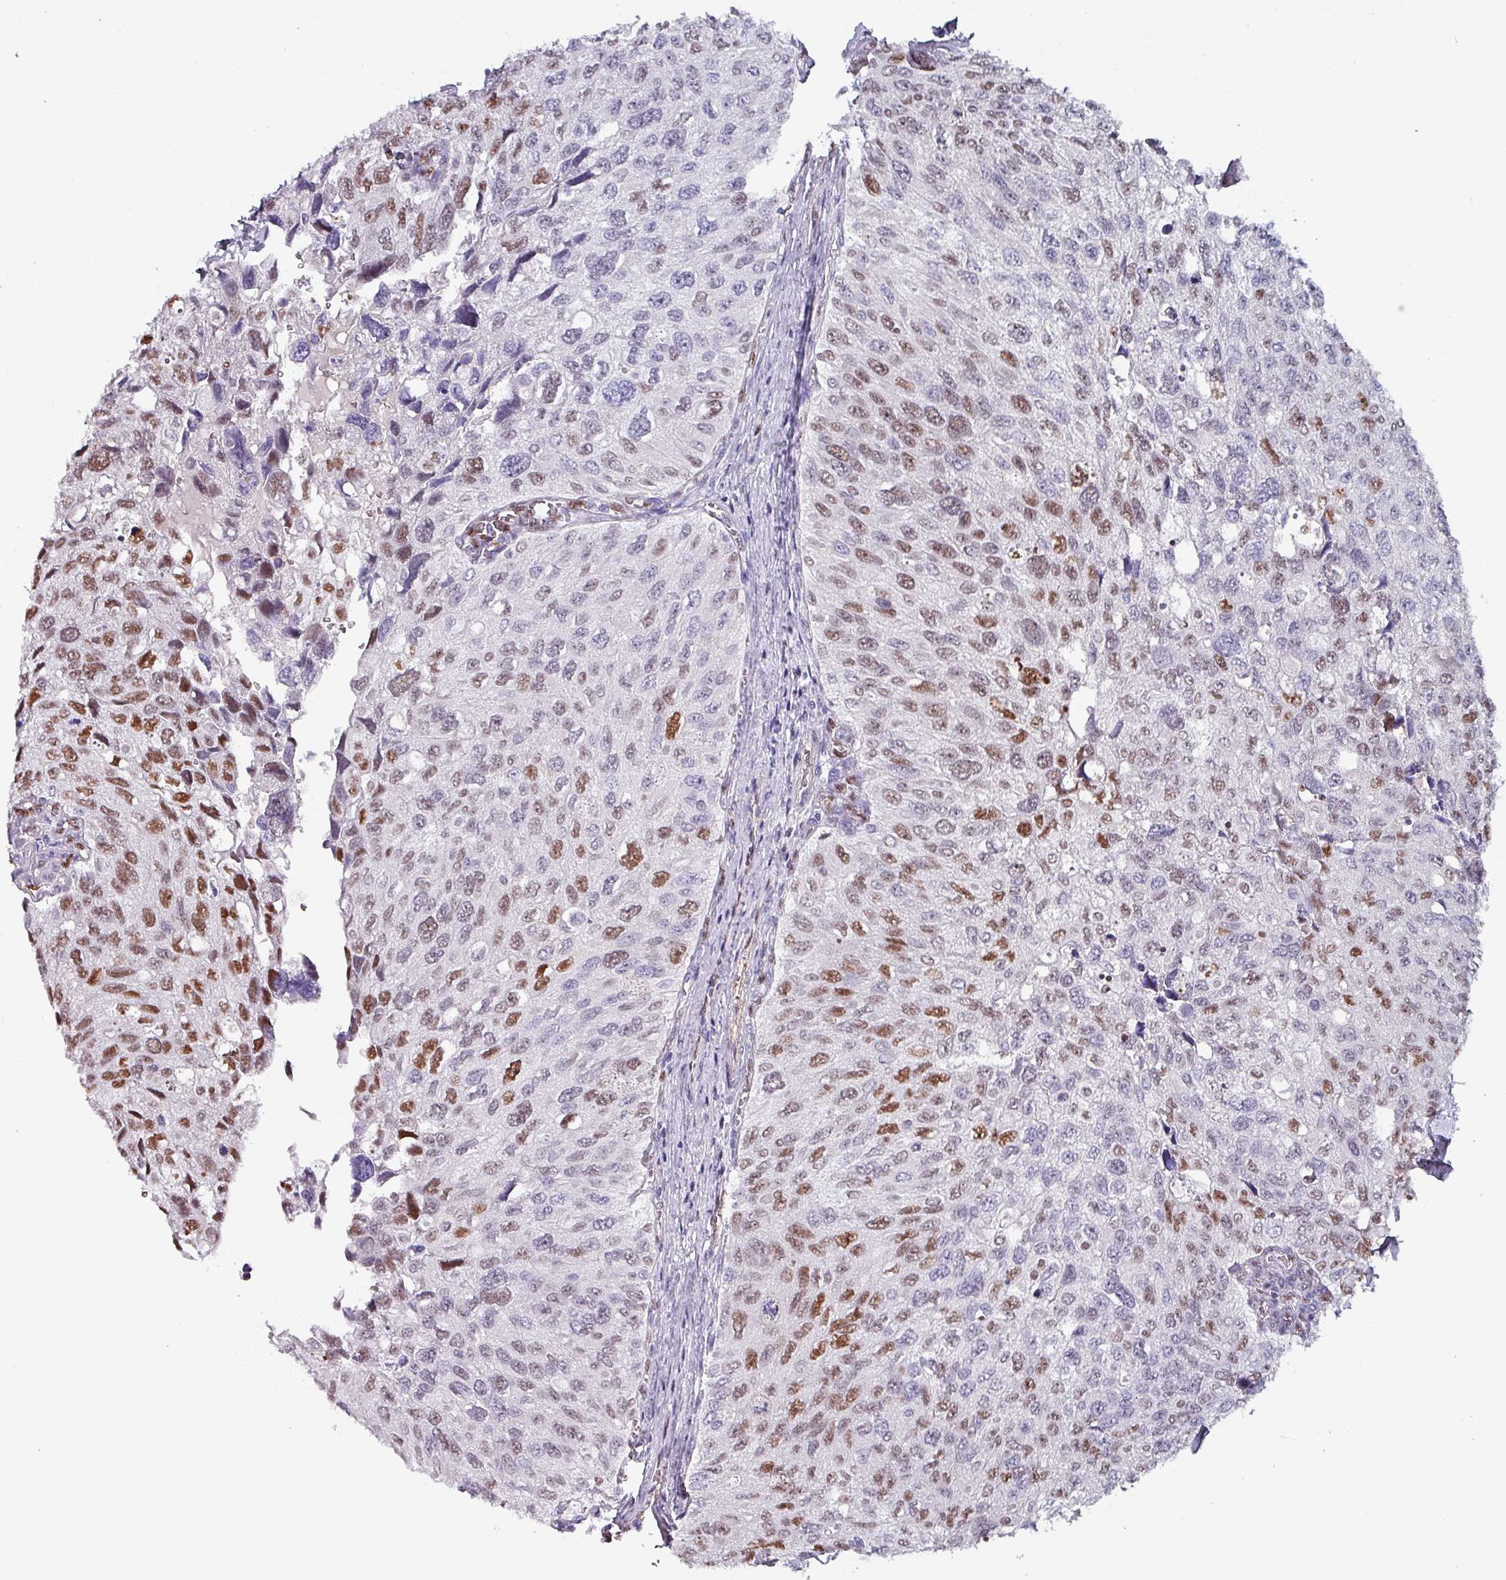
{"staining": {"intensity": "moderate", "quantity": ">75%", "location": "nuclear"}, "tissue": "urothelial cancer", "cell_type": "Tumor cells", "image_type": "cancer", "snomed": [{"axis": "morphology", "description": "Urothelial carcinoma, NOS"}, {"axis": "topography", "description": "Urinary bladder"}], "caption": "Immunohistochemistry of human urothelial cancer displays medium levels of moderate nuclear staining in about >75% of tumor cells.", "gene": "ZNF816-ZNF321P", "patient": {"sex": "male", "age": 80}}